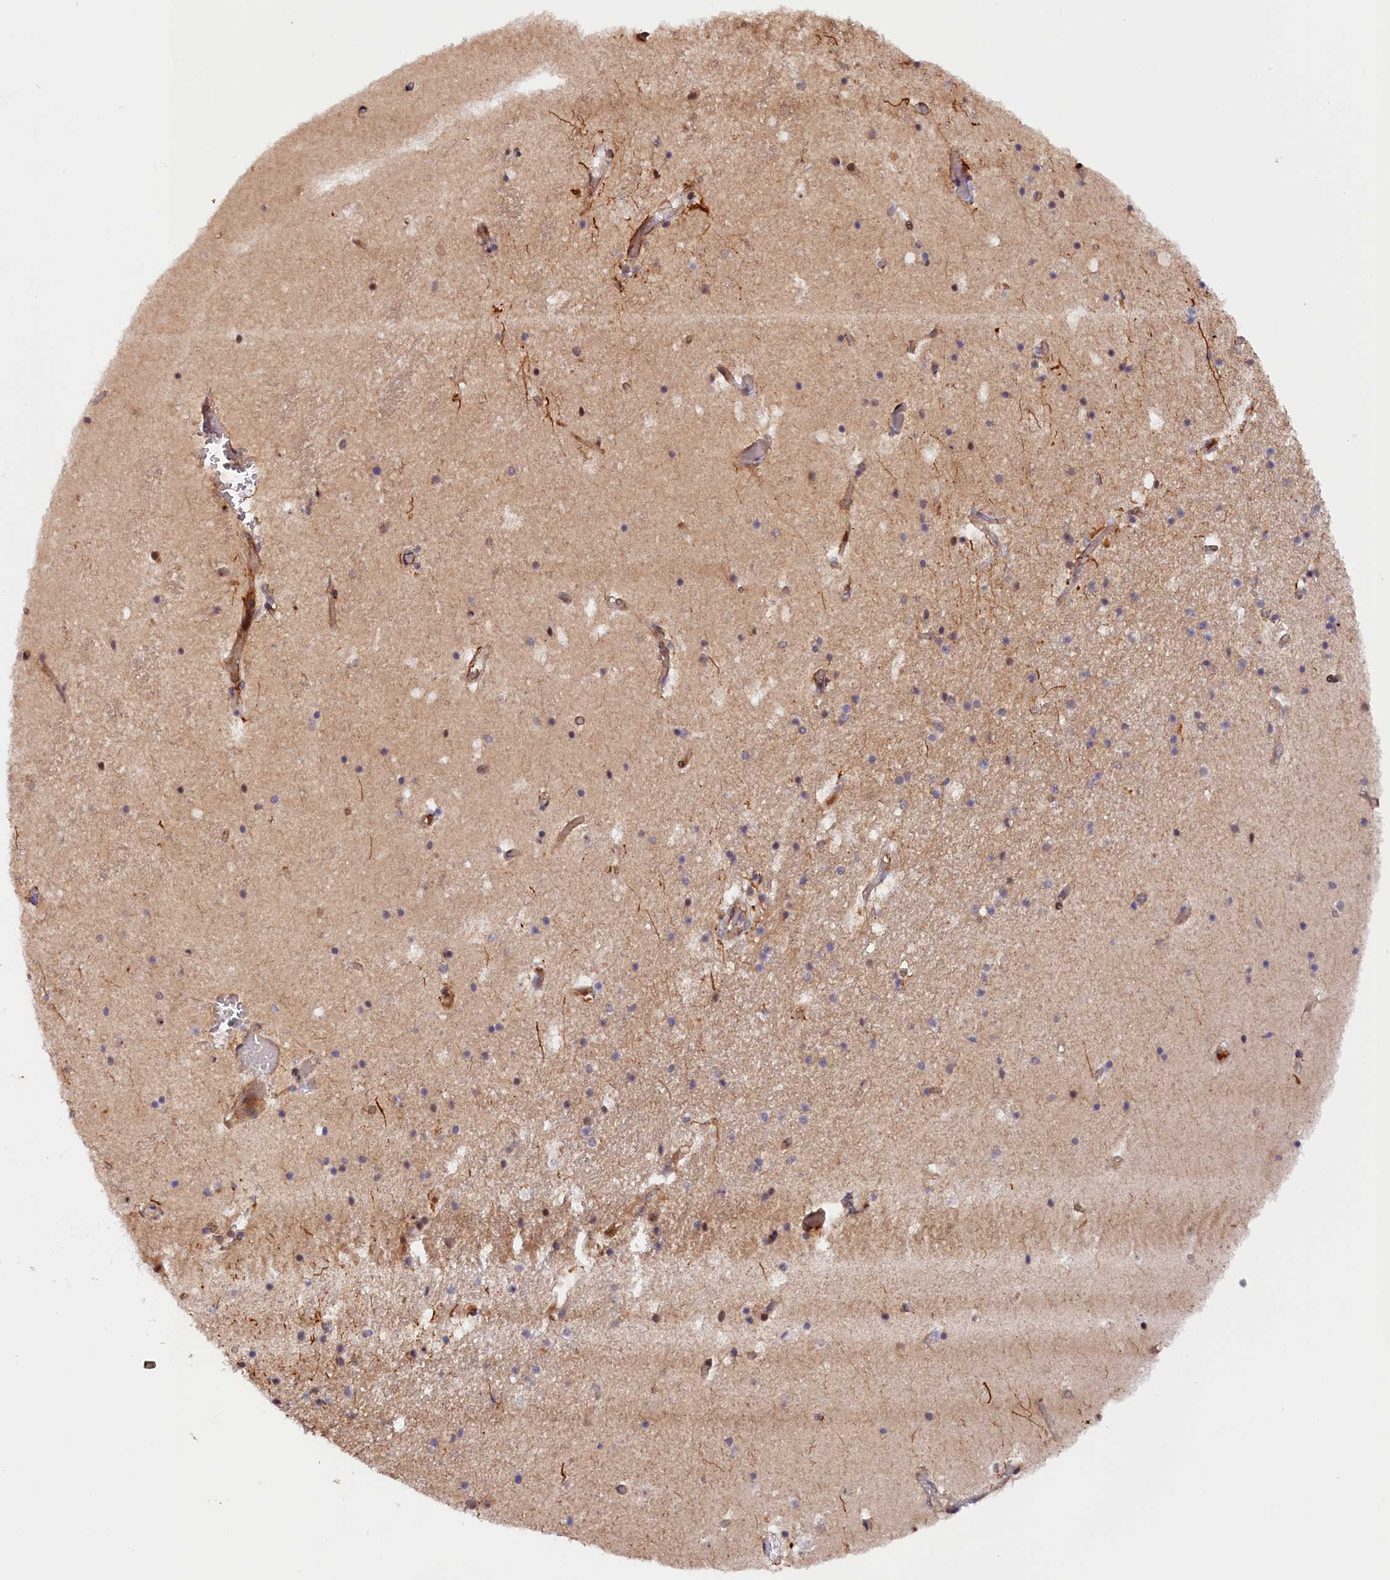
{"staining": {"intensity": "weak", "quantity": "<25%", "location": "nuclear"}, "tissue": "hippocampus", "cell_type": "Glial cells", "image_type": "normal", "snomed": [{"axis": "morphology", "description": "Normal tissue, NOS"}, {"axis": "topography", "description": "Hippocampus"}], "caption": "The micrograph exhibits no staining of glial cells in benign hippocampus. (Stains: DAB (3,3'-diaminobenzidine) IHC with hematoxylin counter stain, Microscopy: brightfield microscopy at high magnification).", "gene": "ANKRD24", "patient": {"sex": "female", "age": 52}}